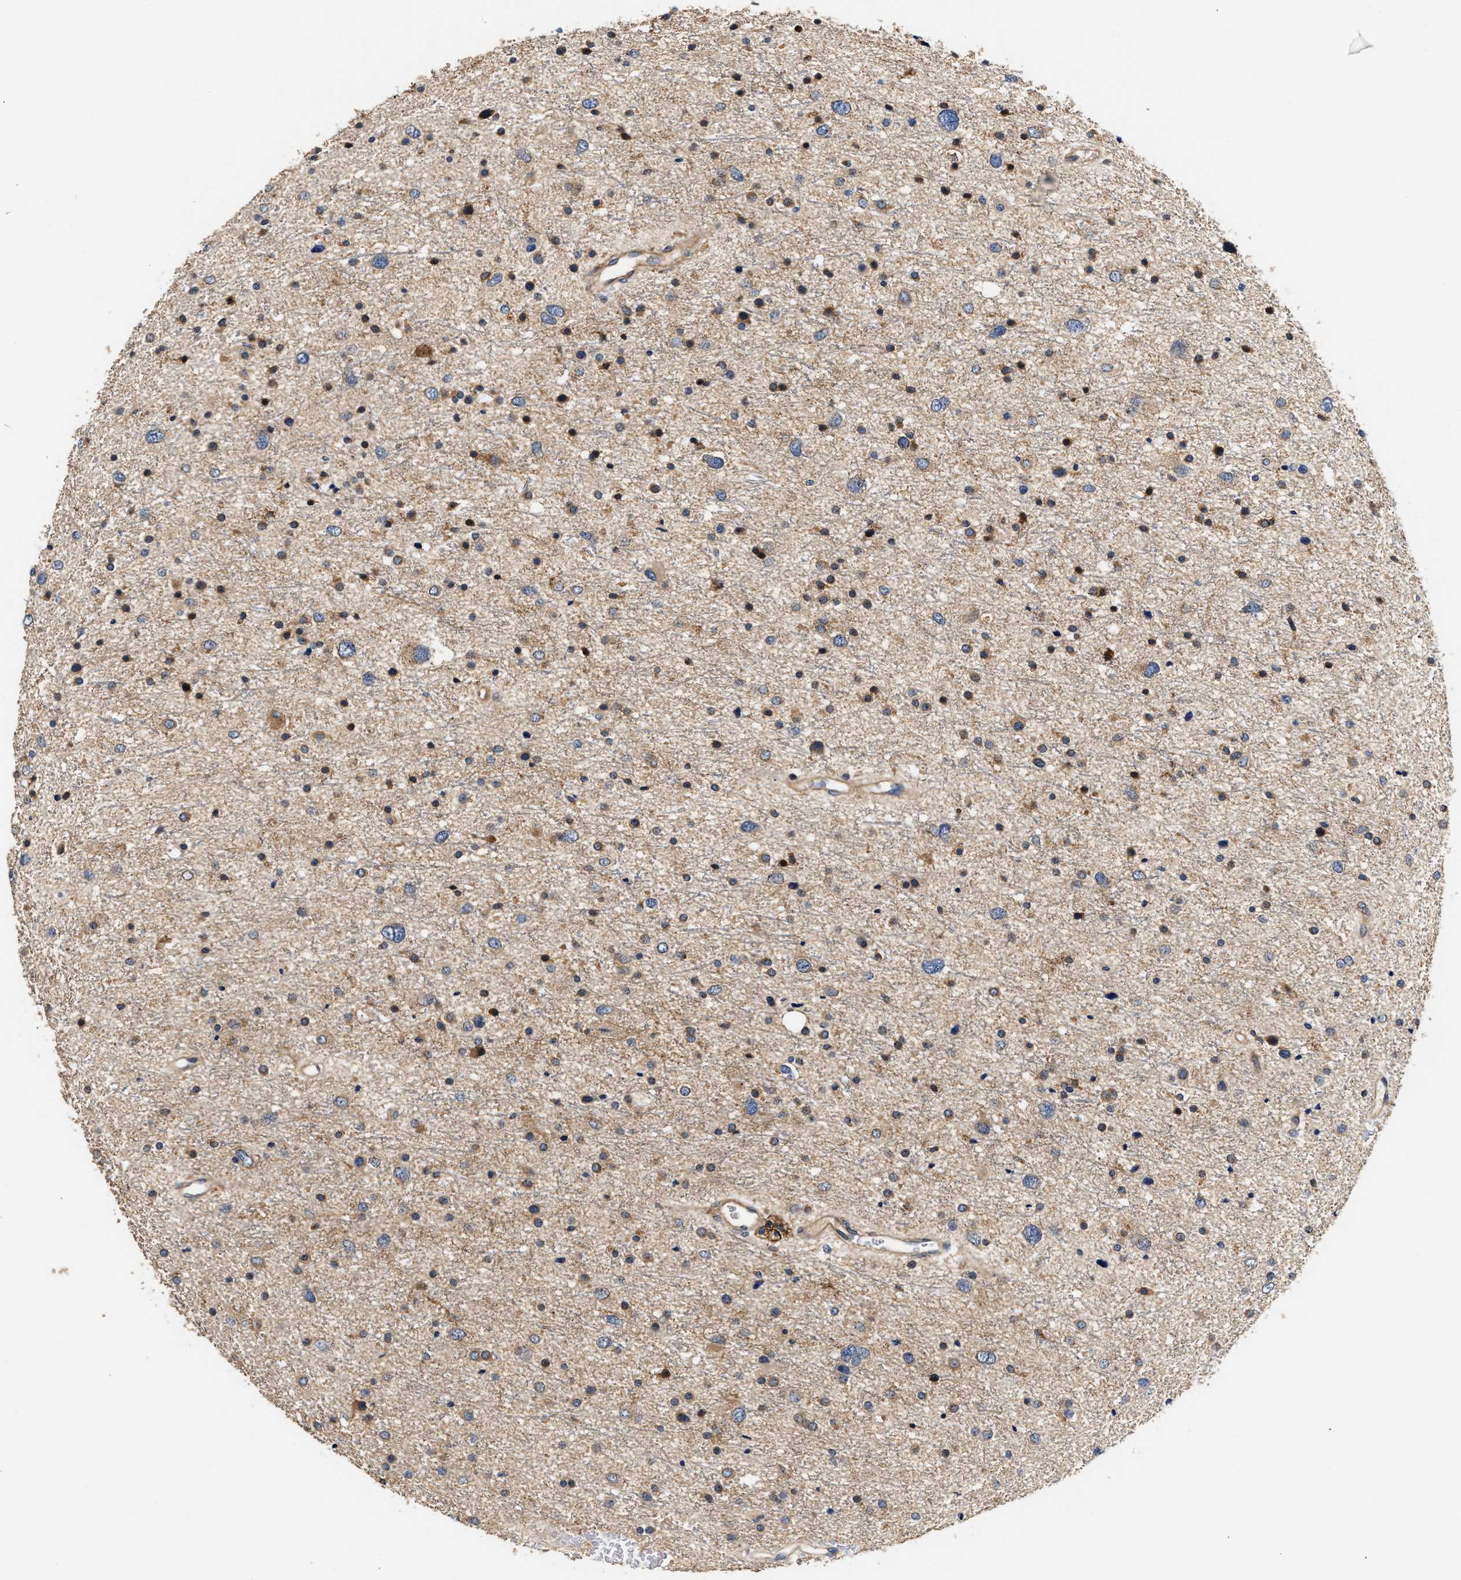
{"staining": {"intensity": "moderate", "quantity": ">75%", "location": "cytoplasmic/membranous"}, "tissue": "glioma", "cell_type": "Tumor cells", "image_type": "cancer", "snomed": [{"axis": "morphology", "description": "Glioma, malignant, Low grade"}, {"axis": "topography", "description": "Brain"}], "caption": "Immunohistochemical staining of malignant glioma (low-grade) displays medium levels of moderate cytoplasmic/membranous expression in approximately >75% of tumor cells.", "gene": "TEX2", "patient": {"sex": "female", "age": 37}}